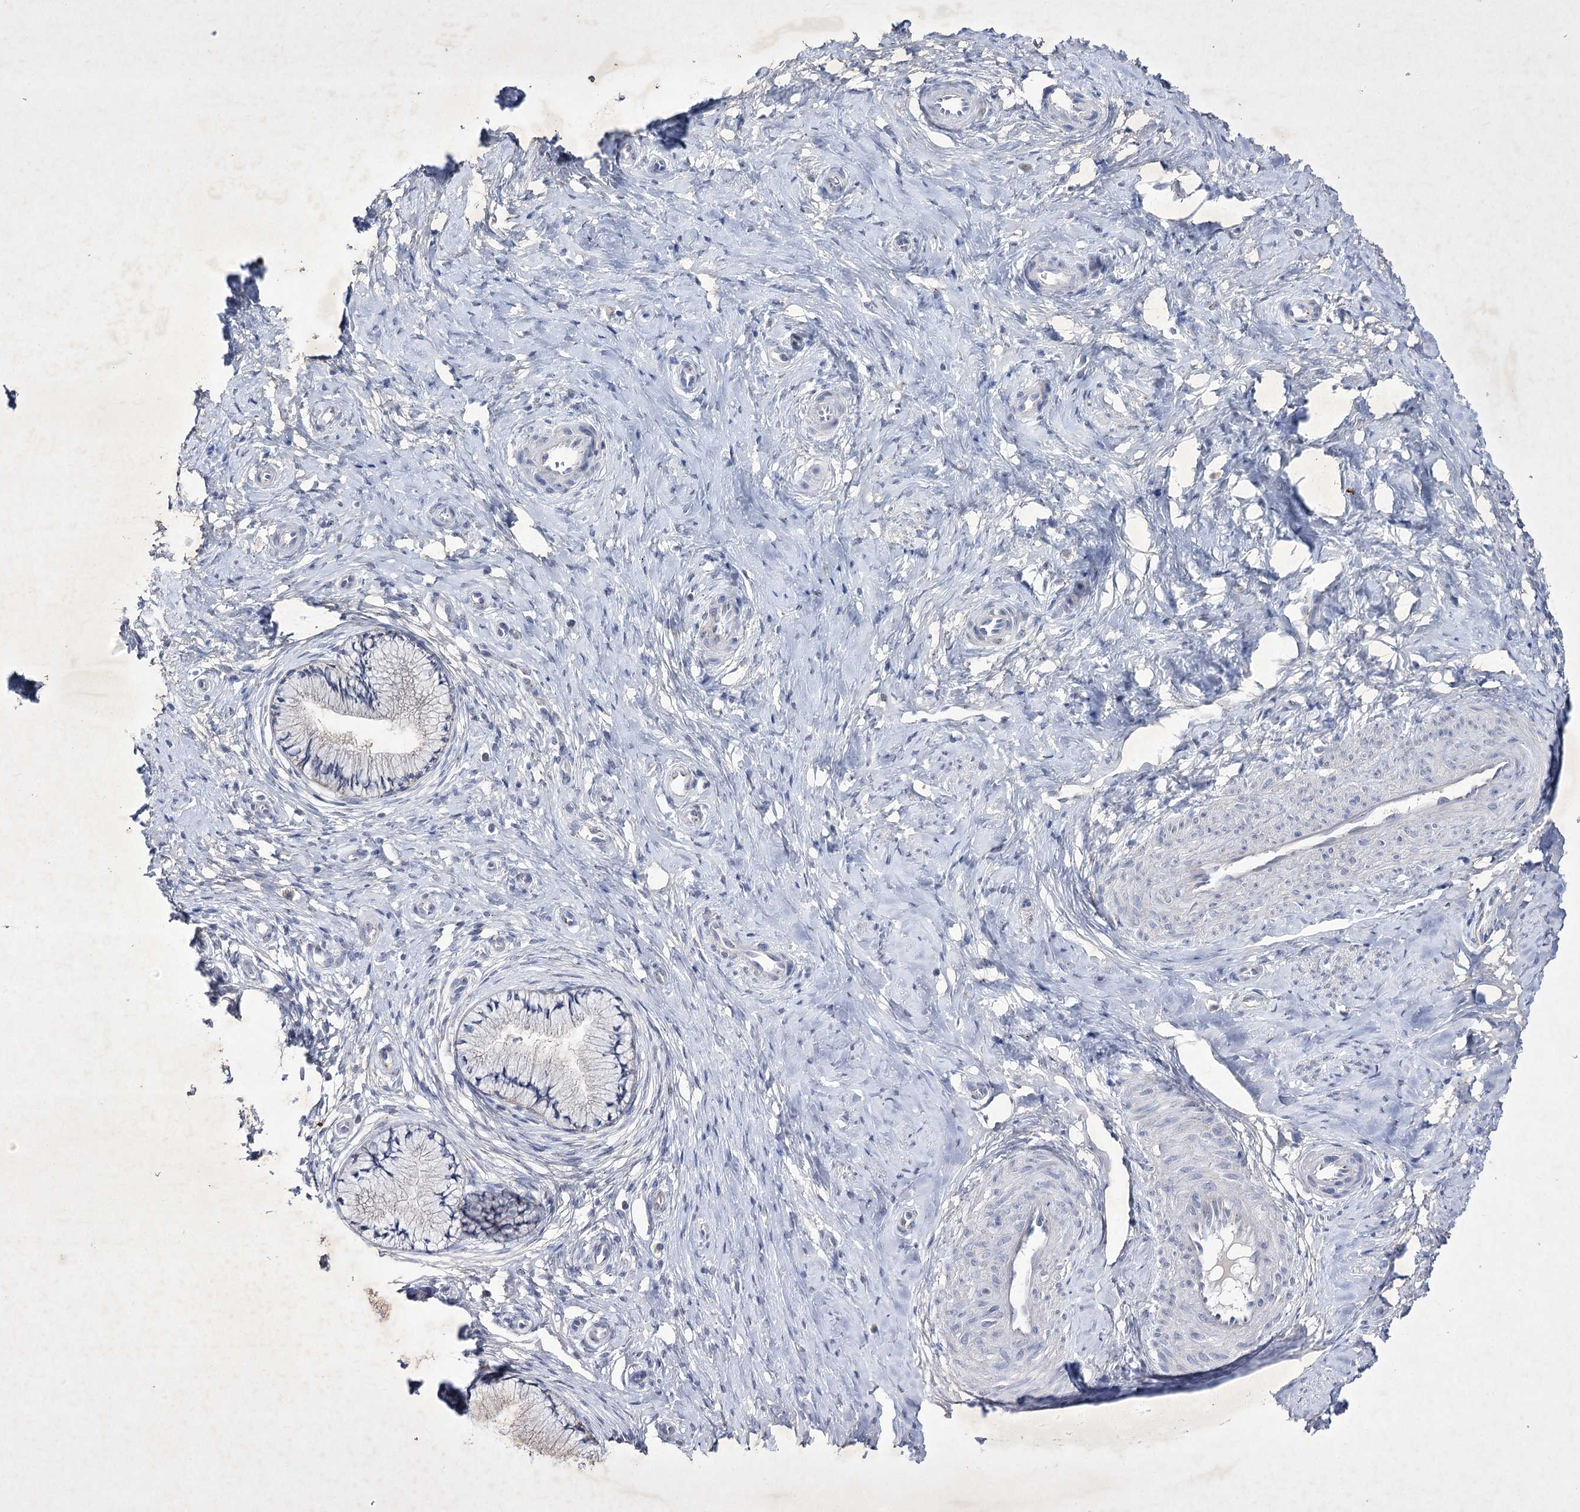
{"staining": {"intensity": "negative", "quantity": "none", "location": "none"}, "tissue": "cervix", "cell_type": "Glandular cells", "image_type": "normal", "snomed": [{"axis": "morphology", "description": "Normal tissue, NOS"}, {"axis": "topography", "description": "Cervix"}], "caption": "Glandular cells show no significant staining in benign cervix.", "gene": "COX15", "patient": {"sex": "female", "age": 36}}